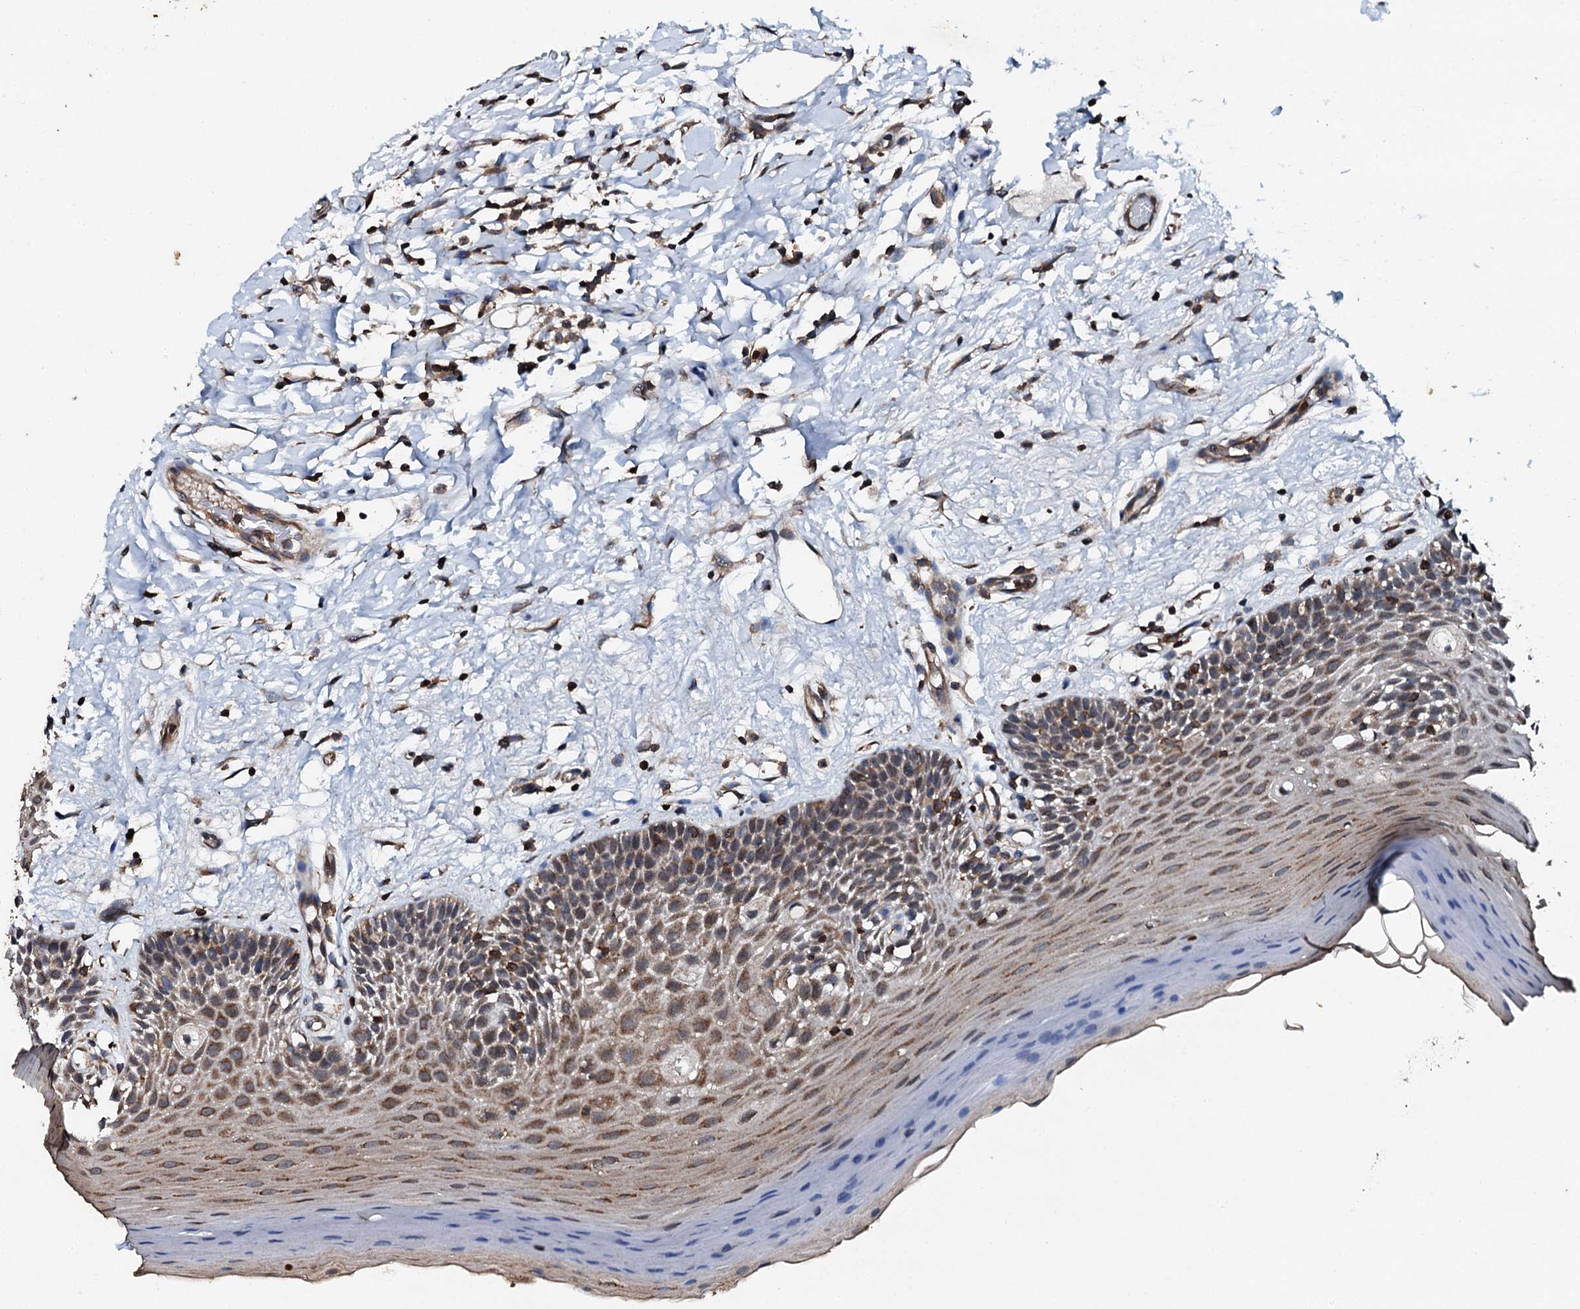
{"staining": {"intensity": "moderate", "quantity": ">75%", "location": "cytoplasmic/membranous"}, "tissue": "oral mucosa", "cell_type": "Squamous epithelial cells", "image_type": "normal", "snomed": [{"axis": "morphology", "description": "Normal tissue, NOS"}, {"axis": "topography", "description": "Oral tissue"}, {"axis": "topography", "description": "Tounge, NOS"}], "caption": "IHC histopathology image of normal oral mucosa: oral mucosa stained using IHC exhibits medium levels of moderate protein expression localized specifically in the cytoplasmic/membranous of squamous epithelial cells, appearing as a cytoplasmic/membranous brown color.", "gene": "EDC4", "patient": {"sex": "male", "age": 47}}